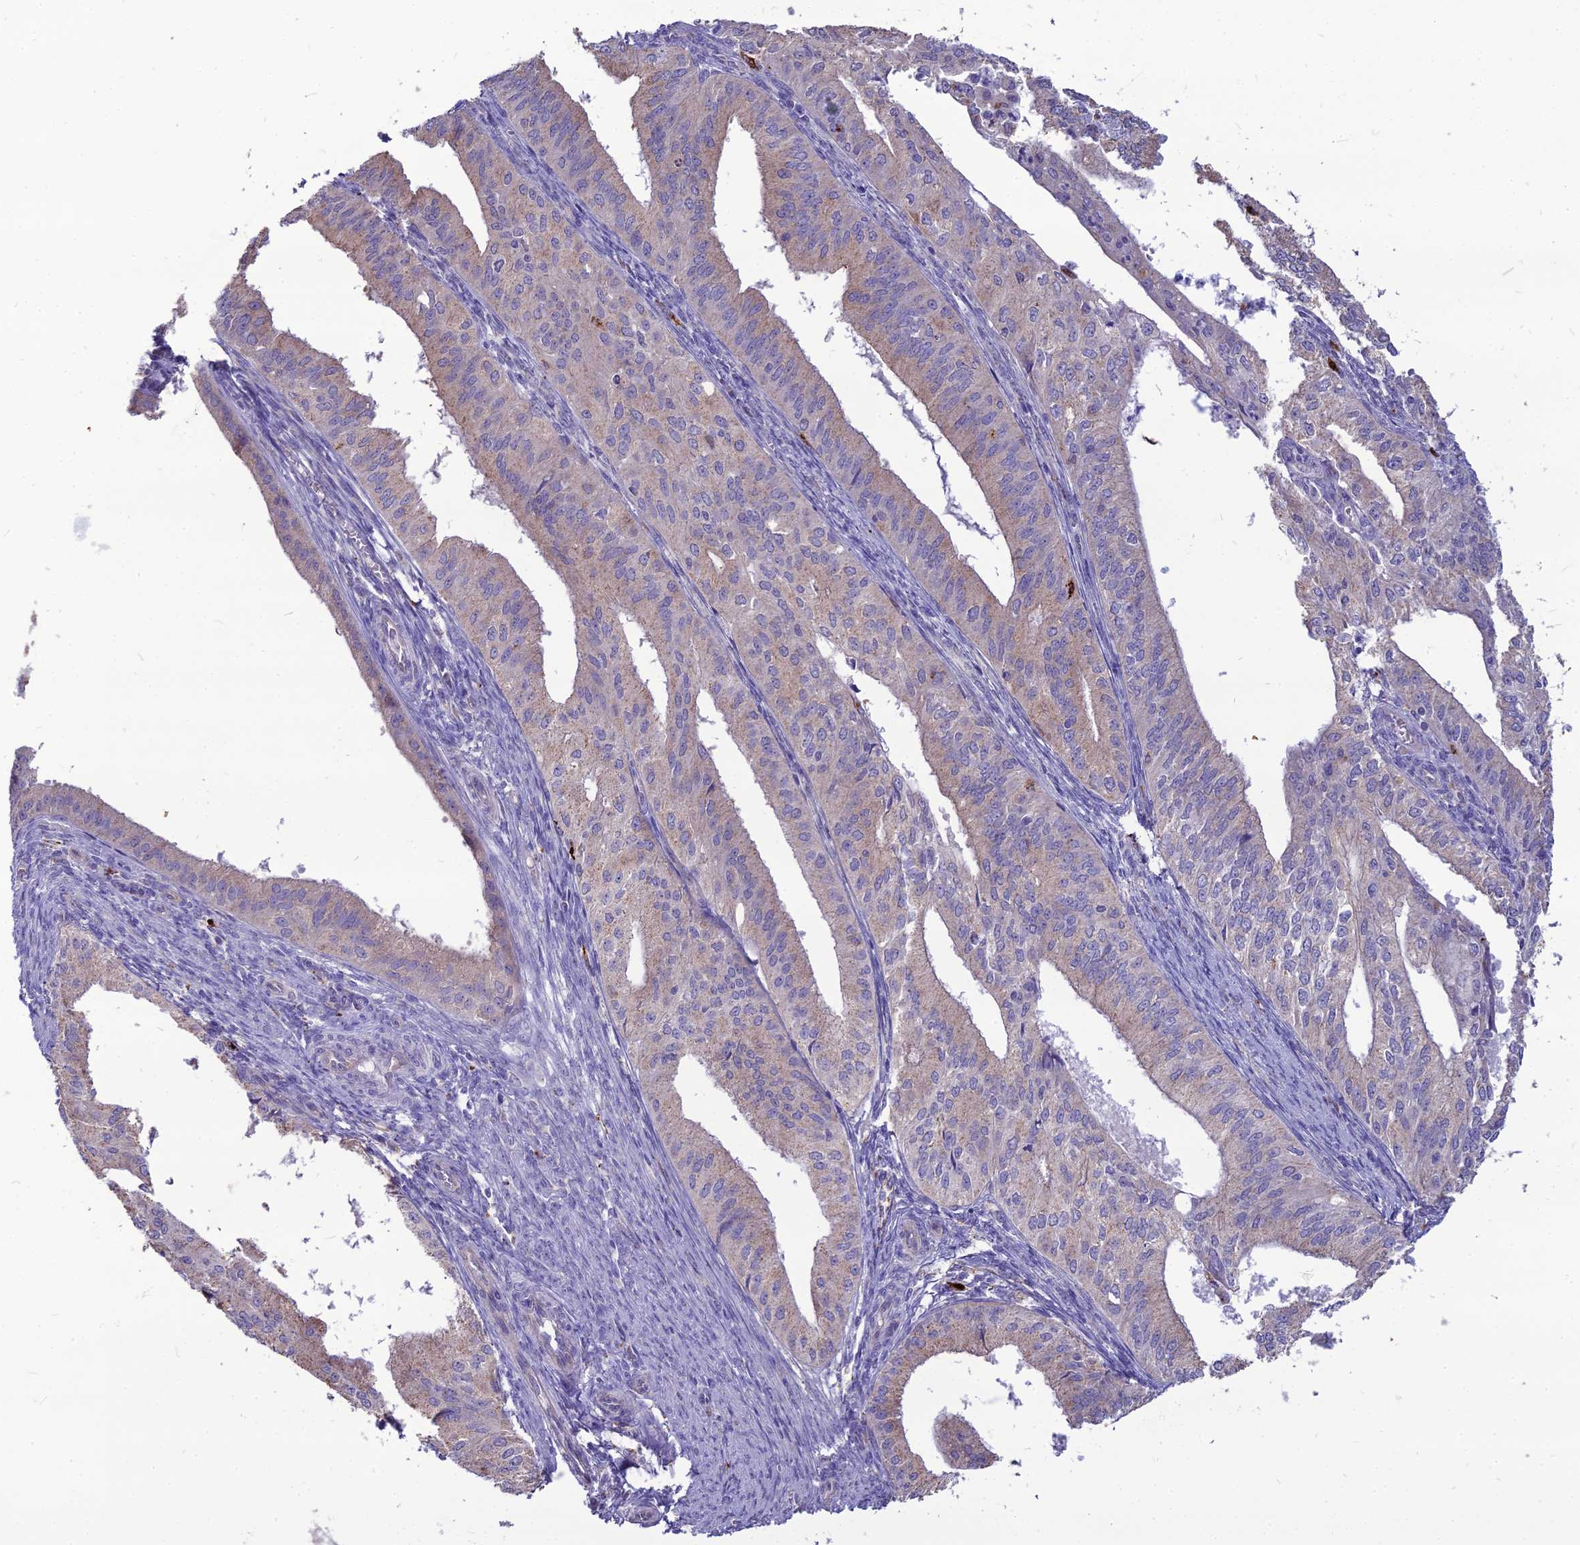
{"staining": {"intensity": "weak", "quantity": "<25%", "location": "cytoplasmic/membranous"}, "tissue": "endometrial cancer", "cell_type": "Tumor cells", "image_type": "cancer", "snomed": [{"axis": "morphology", "description": "Adenocarcinoma, NOS"}, {"axis": "topography", "description": "Endometrium"}], "caption": "DAB (3,3'-diaminobenzidine) immunohistochemical staining of endometrial cancer demonstrates no significant positivity in tumor cells.", "gene": "PCED1B", "patient": {"sex": "female", "age": 50}}